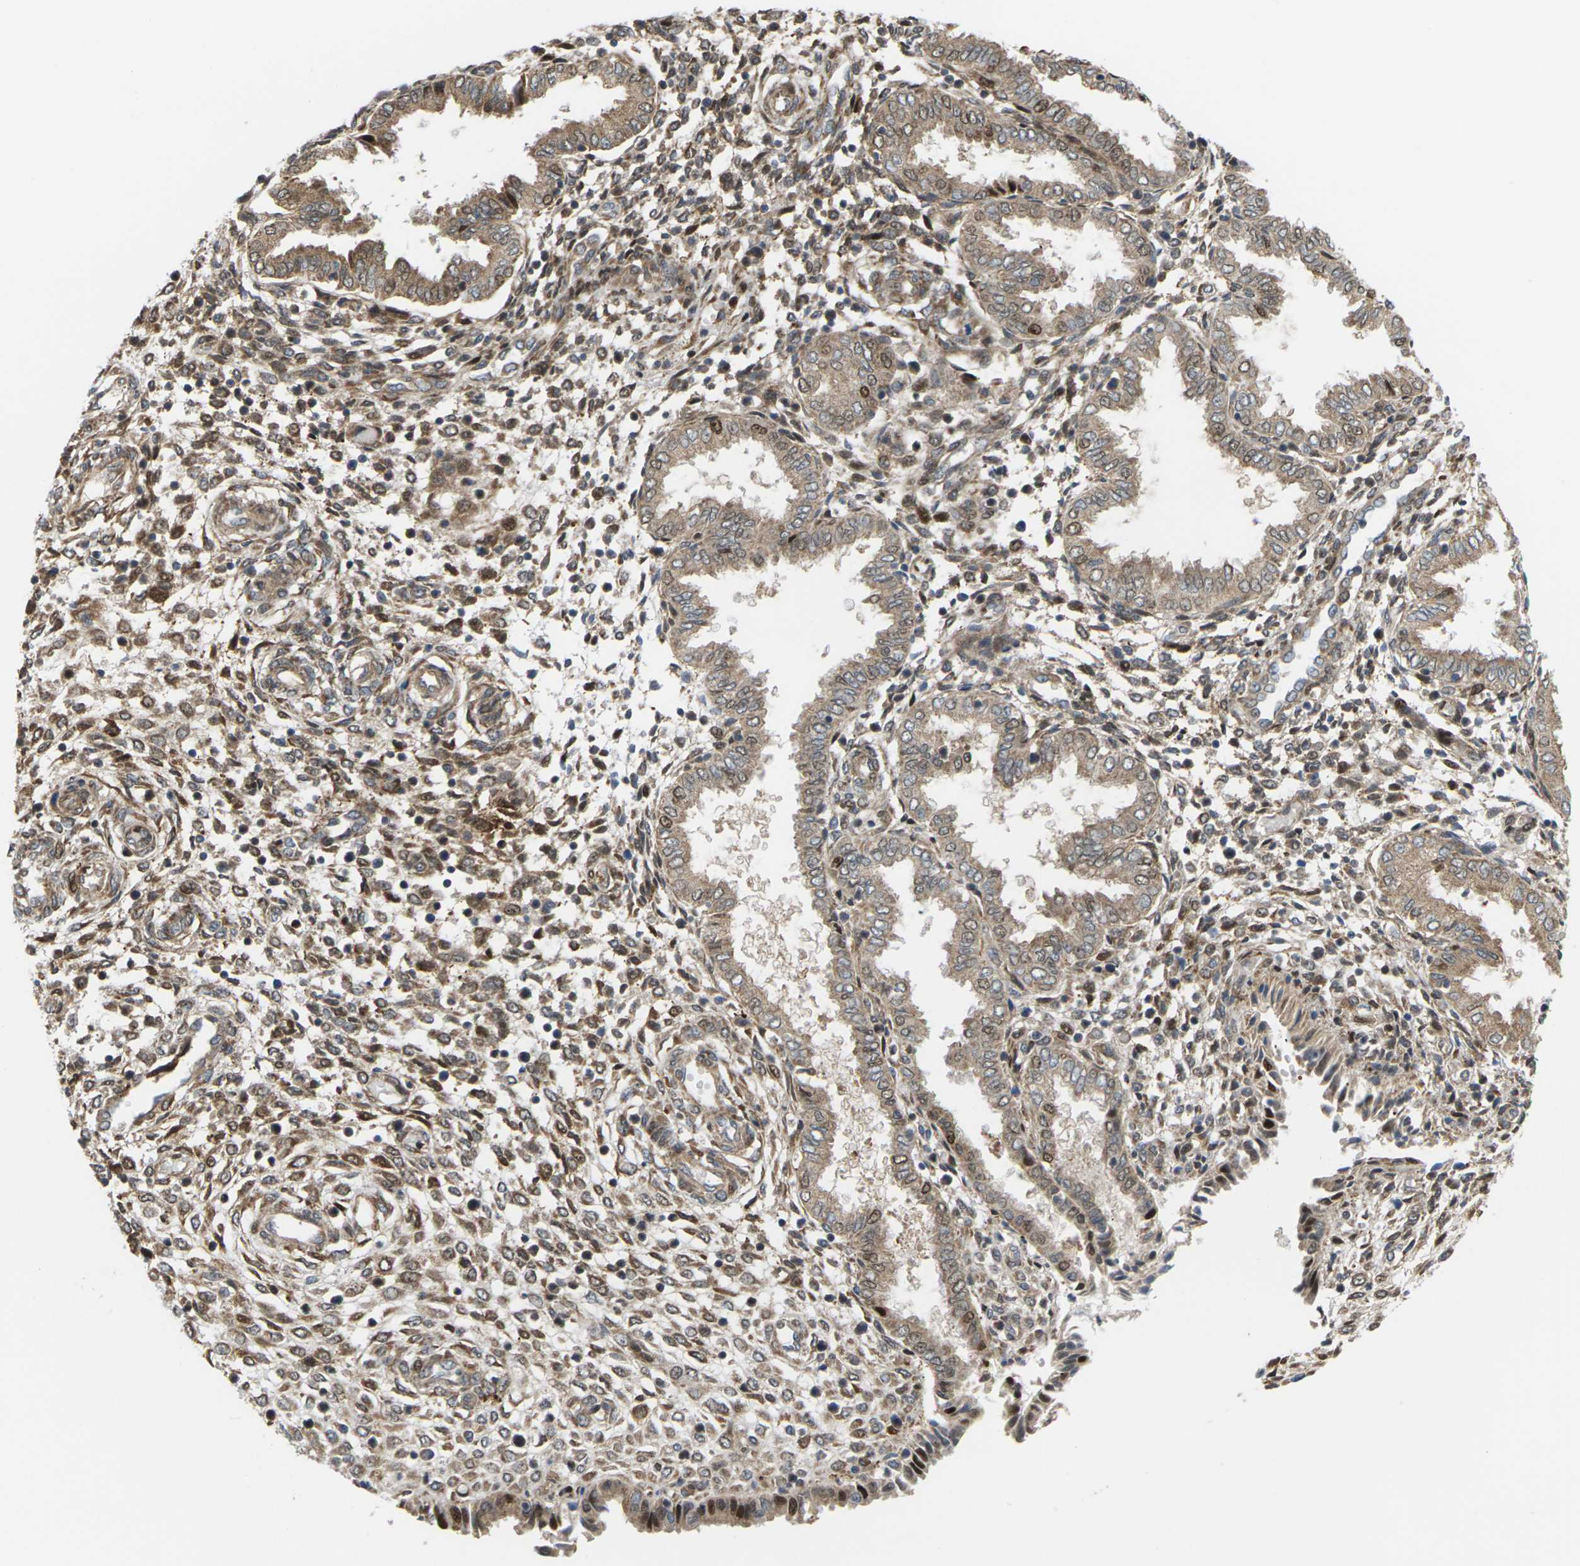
{"staining": {"intensity": "moderate", "quantity": ">75%", "location": "cytoplasmic/membranous,nuclear"}, "tissue": "endometrium", "cell_type": "Cells in endometrial stroma", "image_type": "normal", "snomed": [{"axis": "morphology", "description": "Normal tissue, NOS"}, {"axis": "topography", "description": "Endometrium"}], "caption": "Protein staining reveals moderate cytoplasmic/membranous,nuclear positivity in about >75% of cells in endometrial stroma in benign endometrium. The protein is stained brown, and the nuclei are stained in blue (DAB (3,3'-diaminobenzidine) IHC with brightfield microscopy, high magnification).", "gene": "ROBO1", "patient": {"sex": "female", "age": 33}}